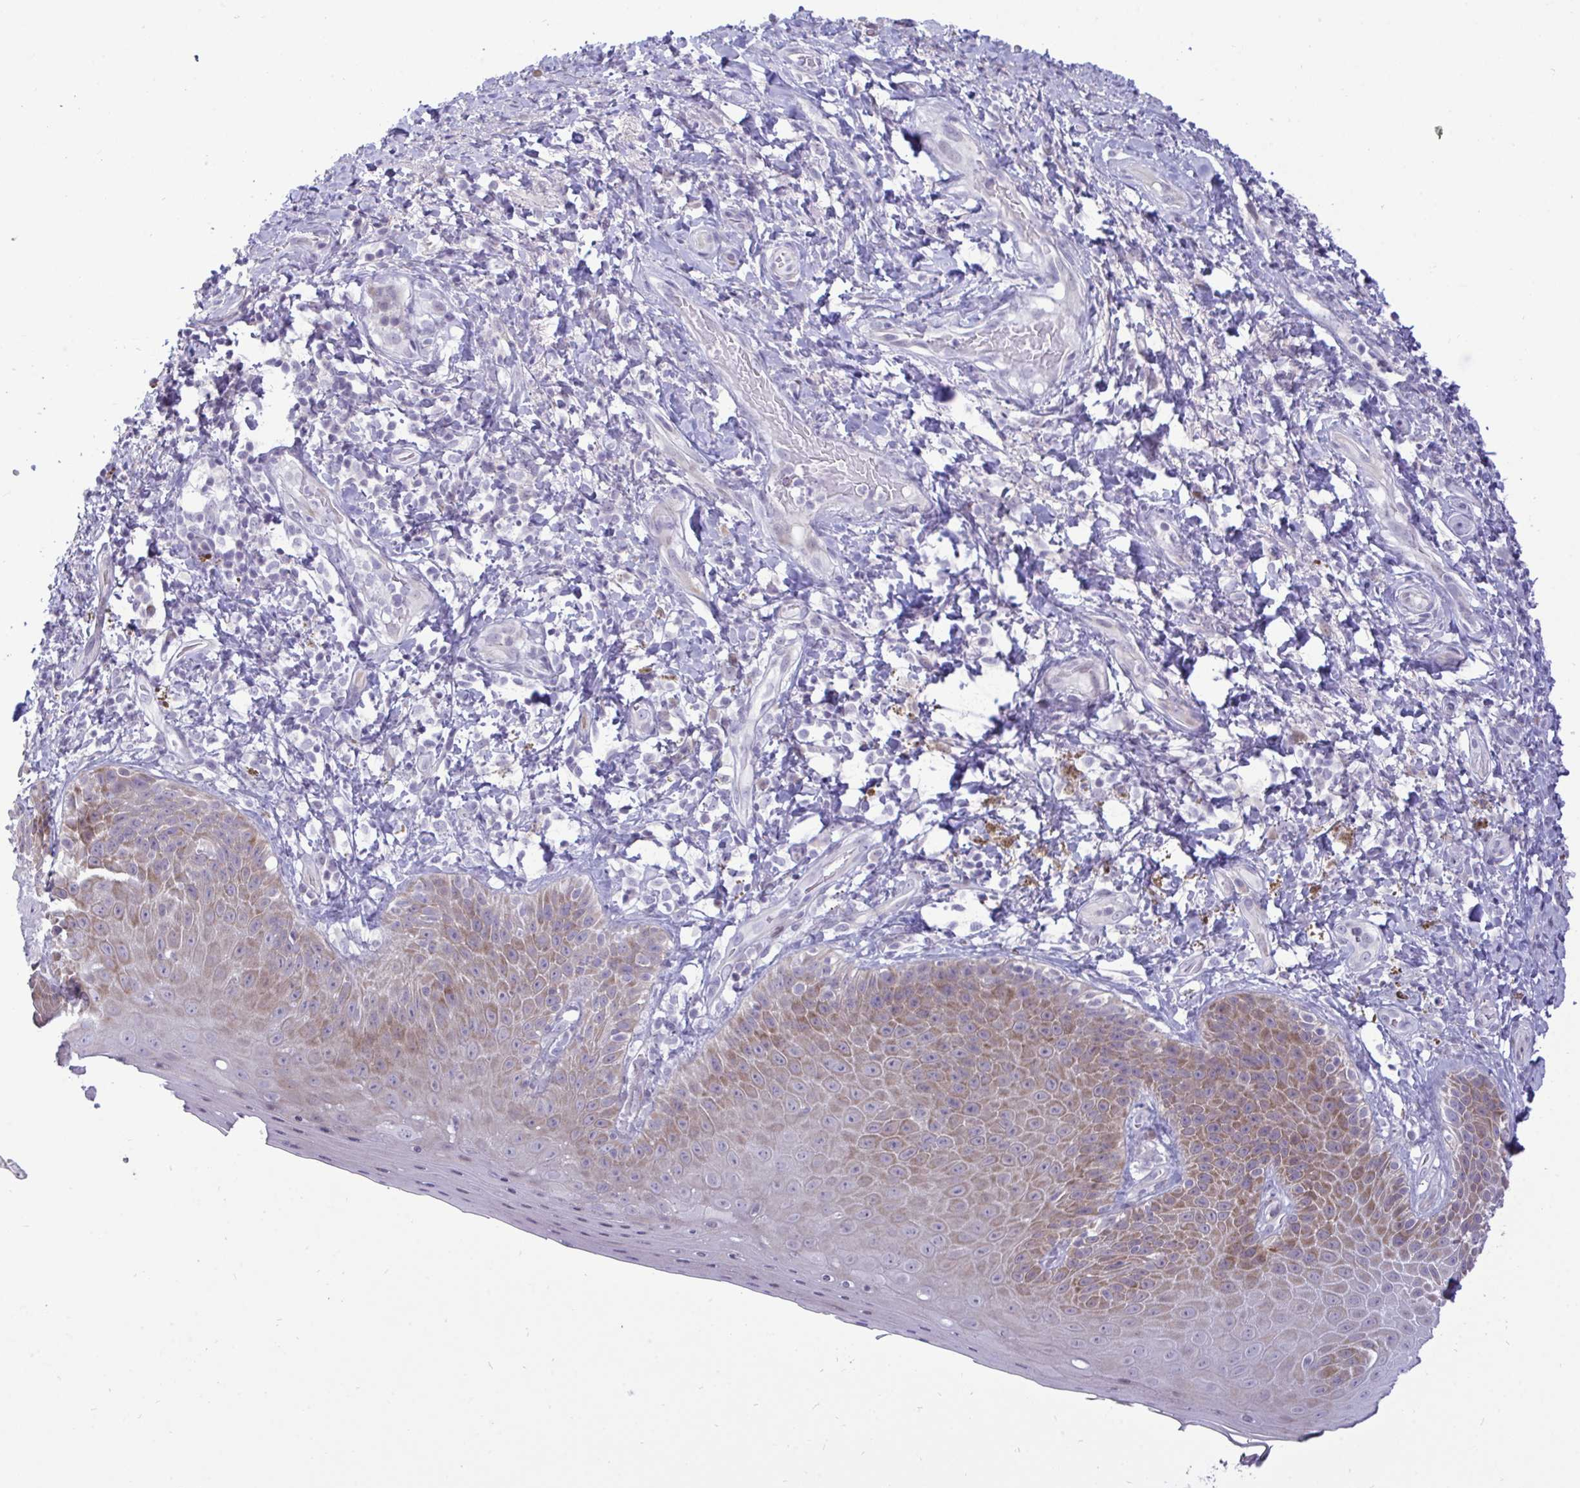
{"staining": {"intensity": "moderate", "quantity": "25%-75%", "location": "cytoplasmic/membranous"}, "tissue": "skin", "cell_type": "Epidermal cells", "image_type": "normal", "snomed": [{"axis": "morphology", "description": "Normal tissue, NOS"}, {"axis": "topography", "description": "Anal"}, {"axis": "topography", "description": "Peripheral nerve tissue"}], "caption": "Immunohistochemistry (IHC) staining of unremarkable skin, which shows medium levels of moderate cytoplasmic/membranous expression in approximately 25%-75% of epidermal cells indicating moderate cytoplasmic/membranous protein staining. The staining was performed using DAB (brown) for protein detection and nuclei were counterstained in hematoxylin (blue).", "gene": "EPOP", "patient": {"sex": "male", "age": 53}}